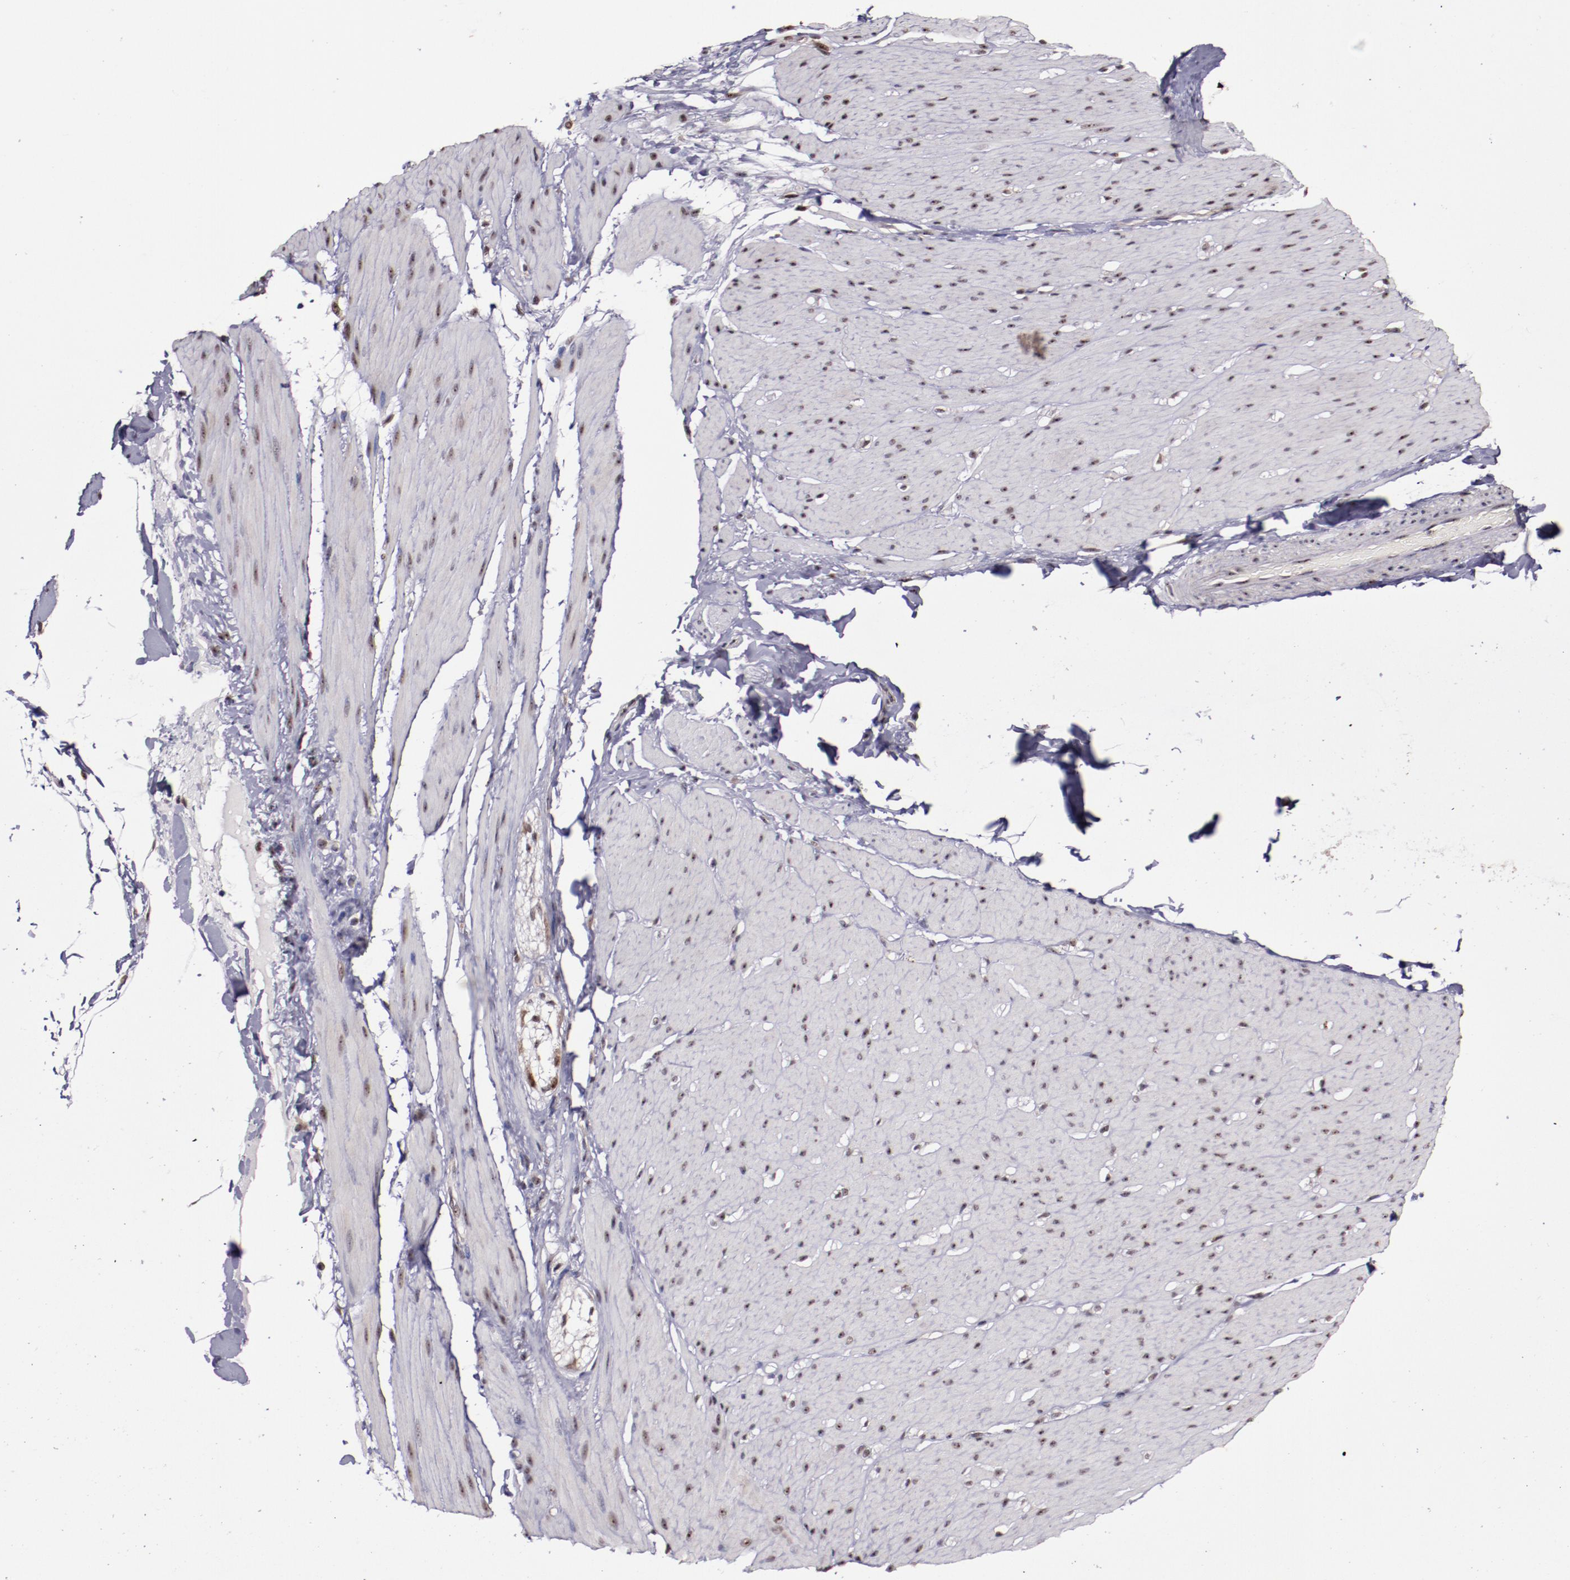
{"staining": {"intensity": "weak", "quantity": "25%-75%", "location": "nuclear"}, "tissue": "smooth muscle", "cell_type": "Smooth muscle cells", "image_type": "normal", "snomed": [{"axis": "morphology", "description": "Normal tissue, NOS"}, {"axis": "topography", "description": "Smooth muscle"}, {"axis": "topography", "description": "Colon"}], "caption": "Immunohistochemistry (IHC) photomicrograph of benign smooth muscle: smooth muscle stained using immunohistochemistry exhibits low levels of weak protein expression localized specifically in the nuclear of smooth muscle cells, appearing as a nuclear brown color.", "gene": "CECR2", "patient": {"sex": "male", "age": 67}}